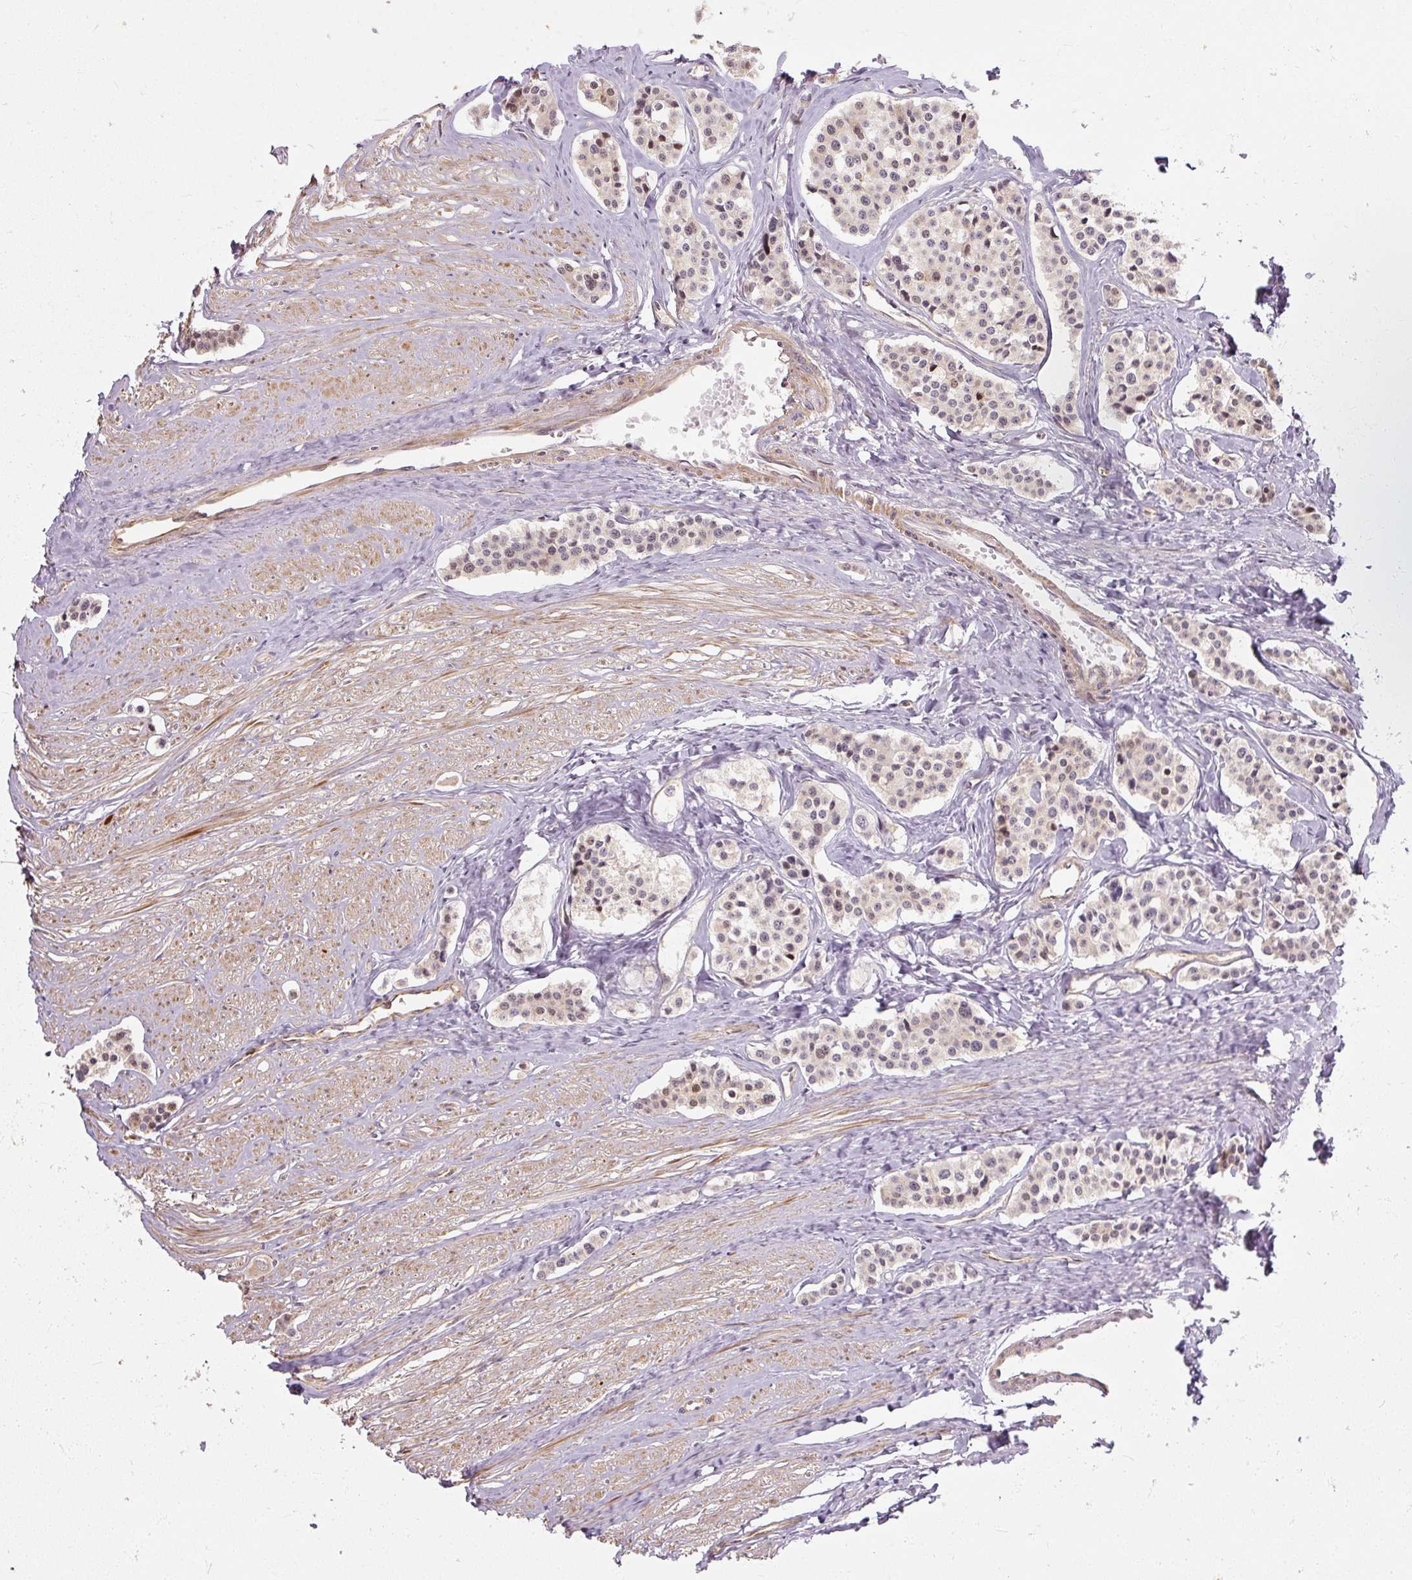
{"staining": {"intensity": "weak", "quantity": "<25%", "location": "nuclear"}, "tissue": "carcinoid", "cell_type": "Tumor cells", "image_type": "cancer", "snomed": [{"axis": "morphology", "description": "Carcinoid, malignant, NOS"}, {"axis": "topography", "description": "Small intestine"}], "caption": "Tumor cells show no significant expression in carcinoid (malignant).", "gene": "RB1CC1", "patient": {"sex": "male", "age": 60}}